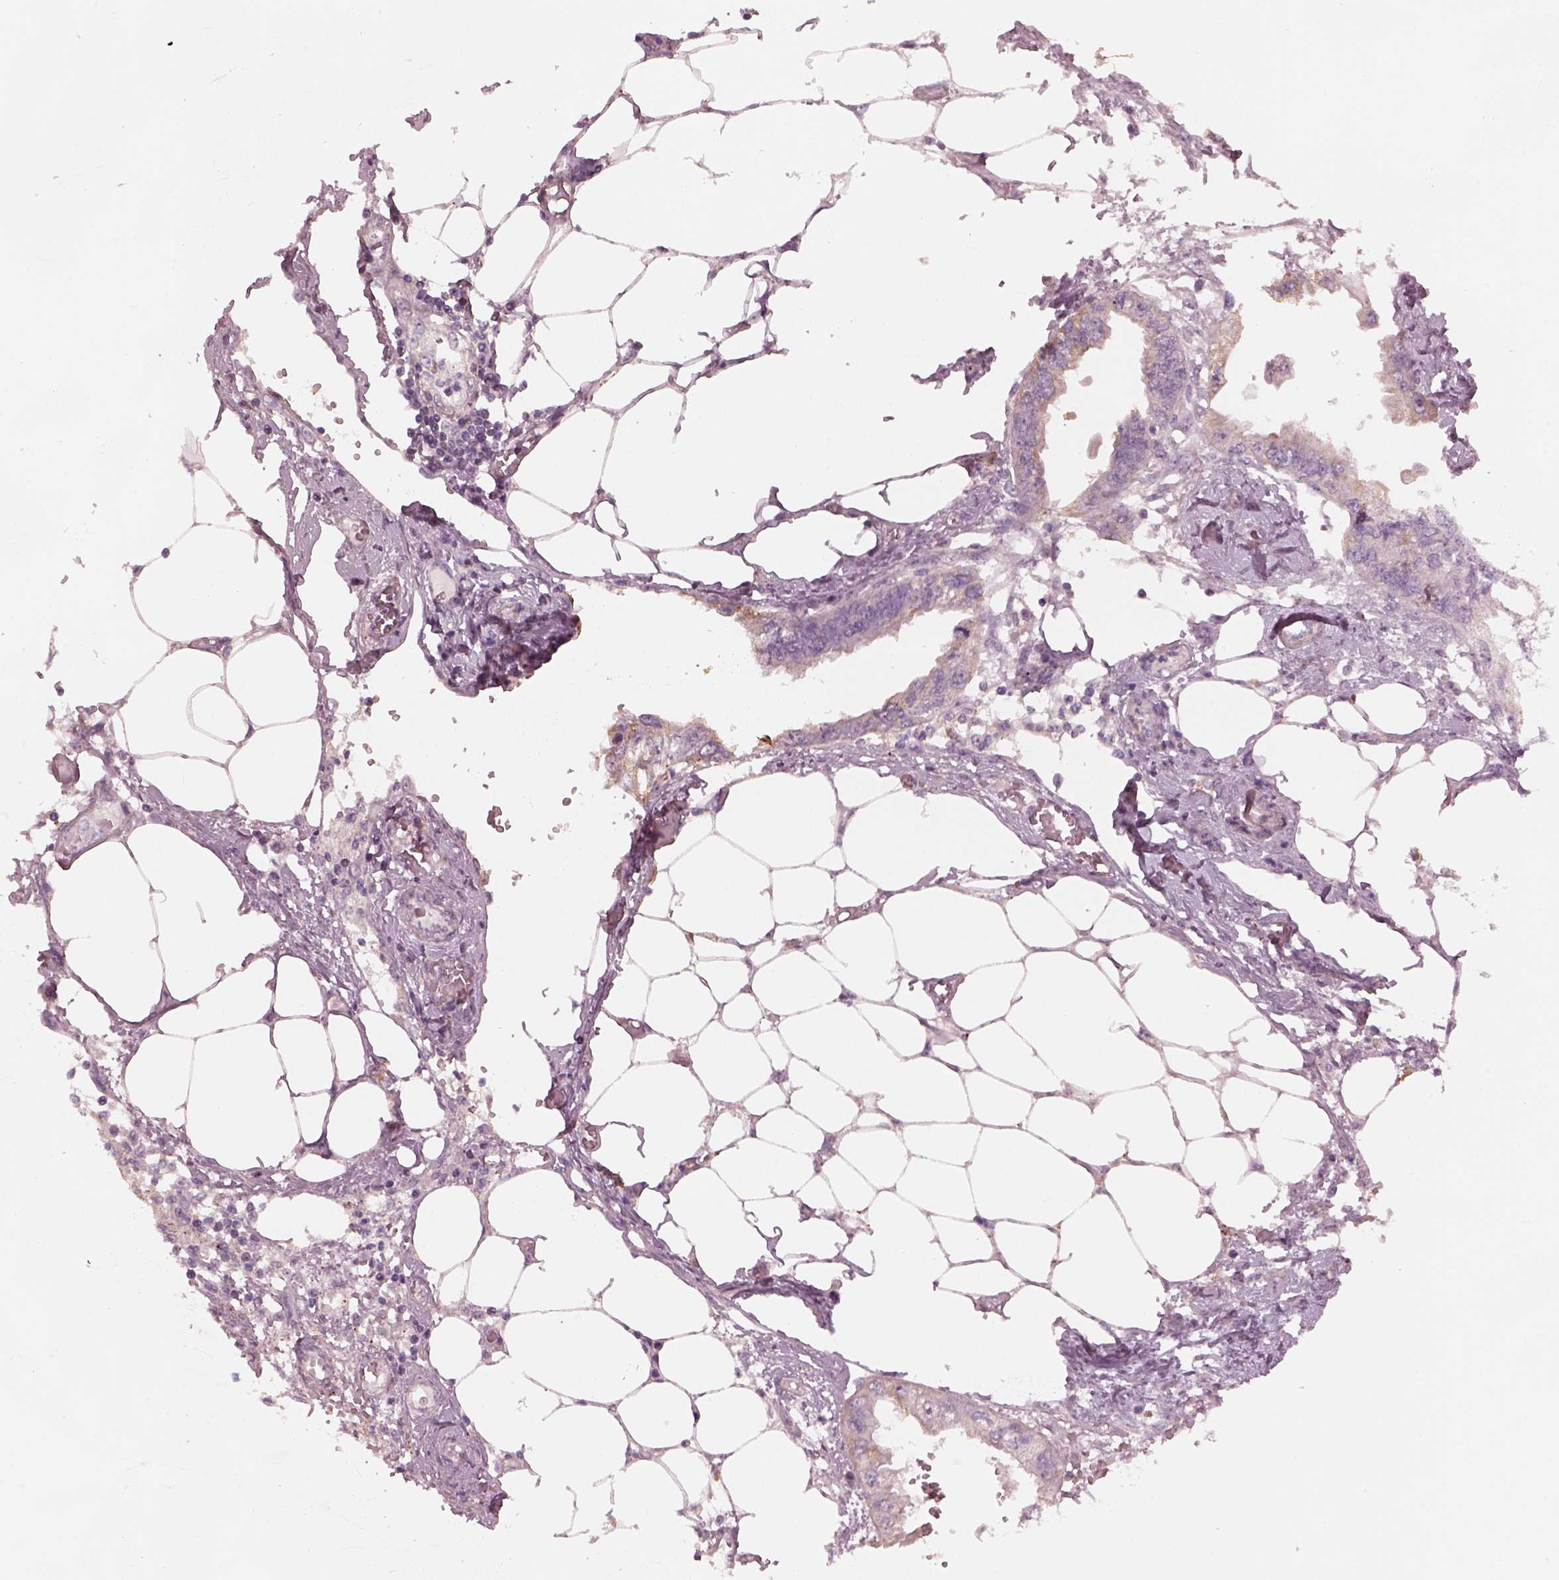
{"staining": {"intensity": "negative", "quantity": "none", "location": "none"}, "tissue": "endometrial cancer", "cell_type": "Tumor cells", "image_type": "cancer", "snomed": [{"axis": "morphology", "description": "Adenocarcinoma, NOS"}, {"axis": "morphology", "description": "Adenocarcinoma, metastatic, NOS"}, {"axis": "topography", "description": "Adipose tissue"}, {"axis": "topography", "description": "Endometrium"}], "caption": "IHC micrograph of human metastatic adenocarcinoma (endometrial) stained for a protein (brown), which shows no expression in tumor cells. Brightfield microscopy of immunohistochemistry stained with DAB (brown) and hematoxylin (blue), captured at high magnification.", "gene": "SRI", "patient": {"sex": "female", "age": 67}}